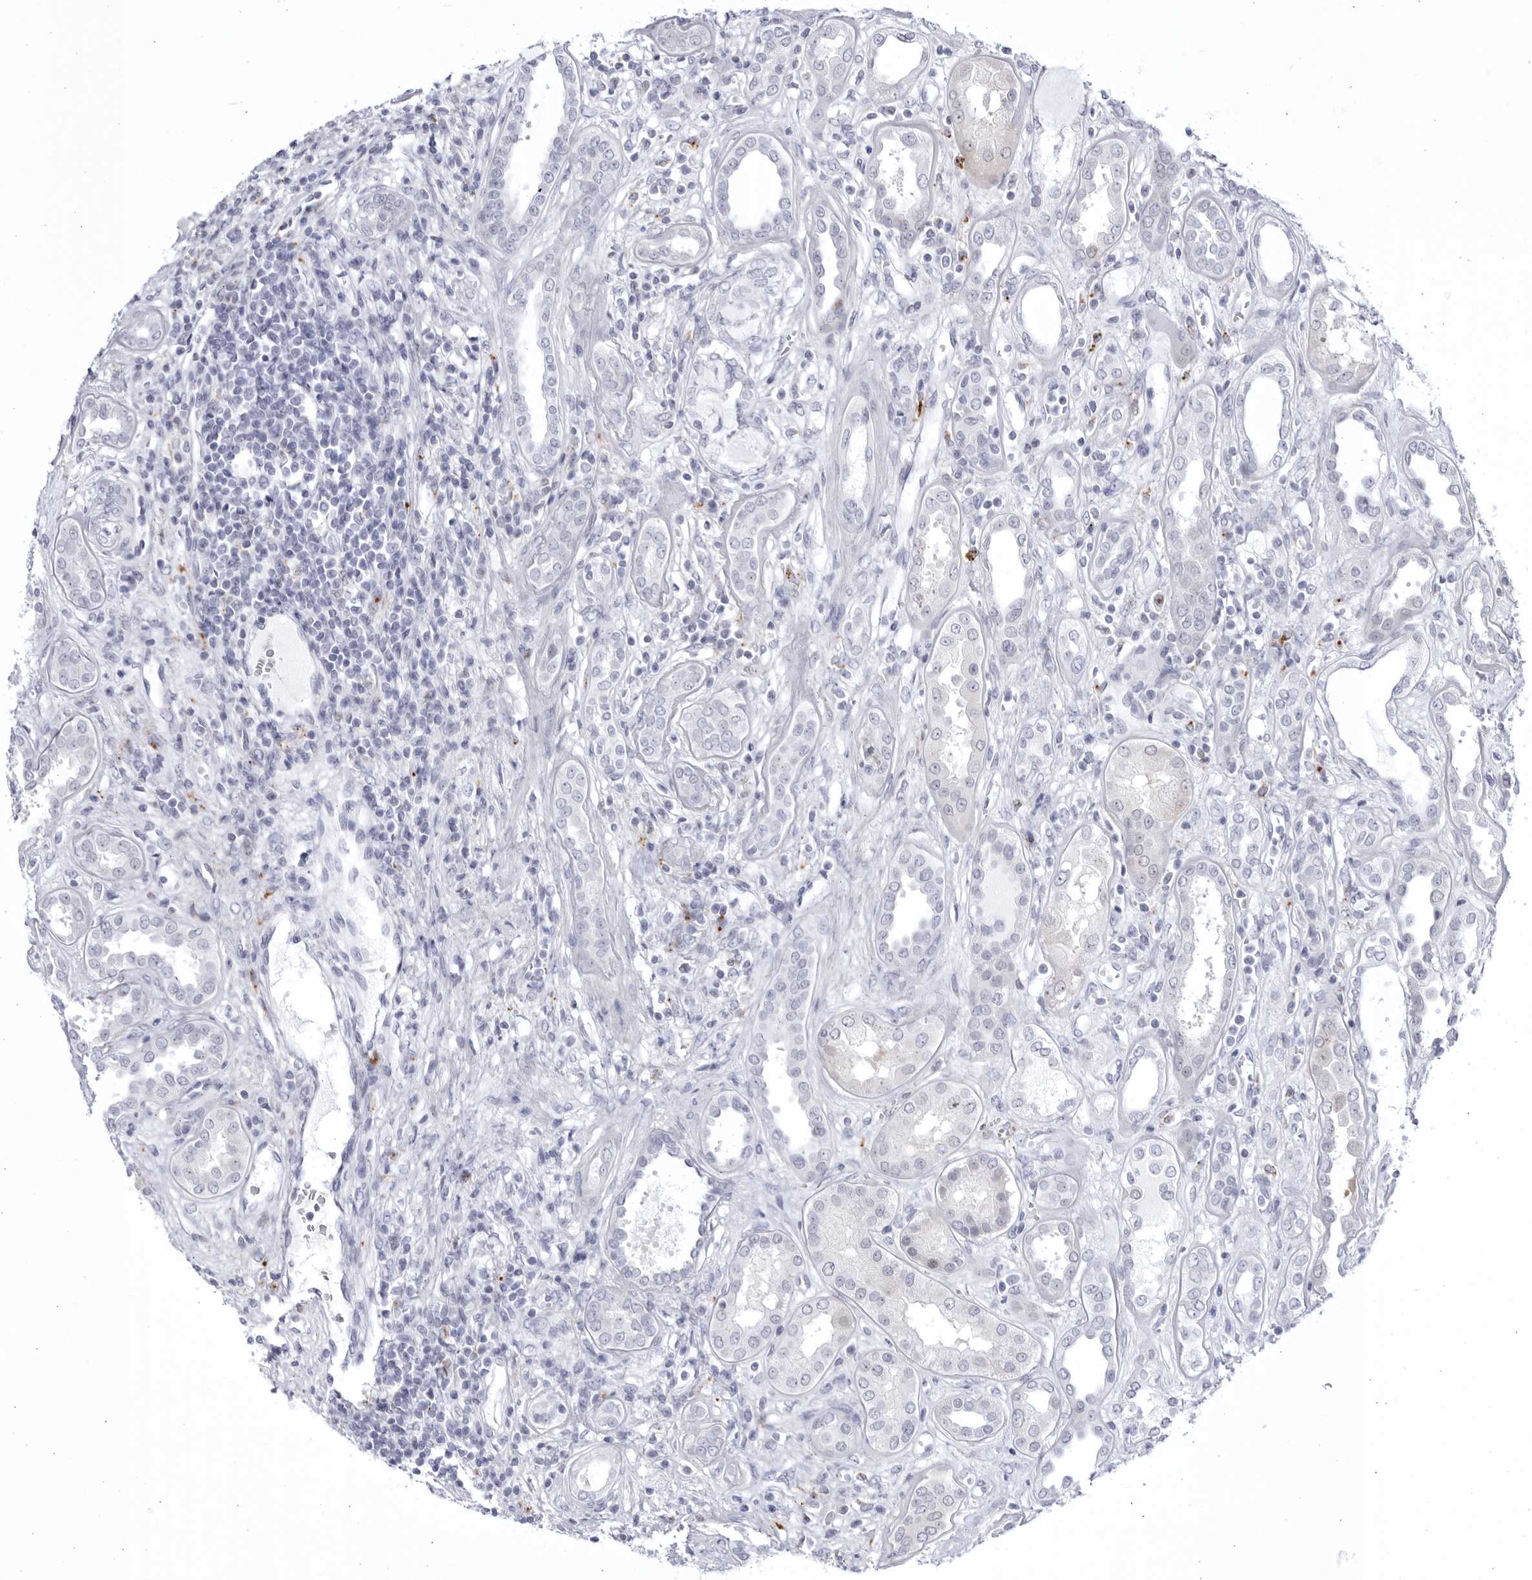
{"staining": {"intensity": "negative", "quantity": "none", "location": "none"}, "tissue": "kidney", "cell_type": "Cells in glomeruli", "image_type": "normal", "snomed": [{"axis": "morphology", "description": "Normal tissue, NOS"}, {"axis": "topography", "description": "Kidney"}], "caption": "The photomicrograph exhibits no significant positivity in cells in glomeruli of kidney. (DAB immunohistochemistry with hematoxylin counter stain).", "gene": "CCDC181", "patient": {"sex": "male", "age": 59}}